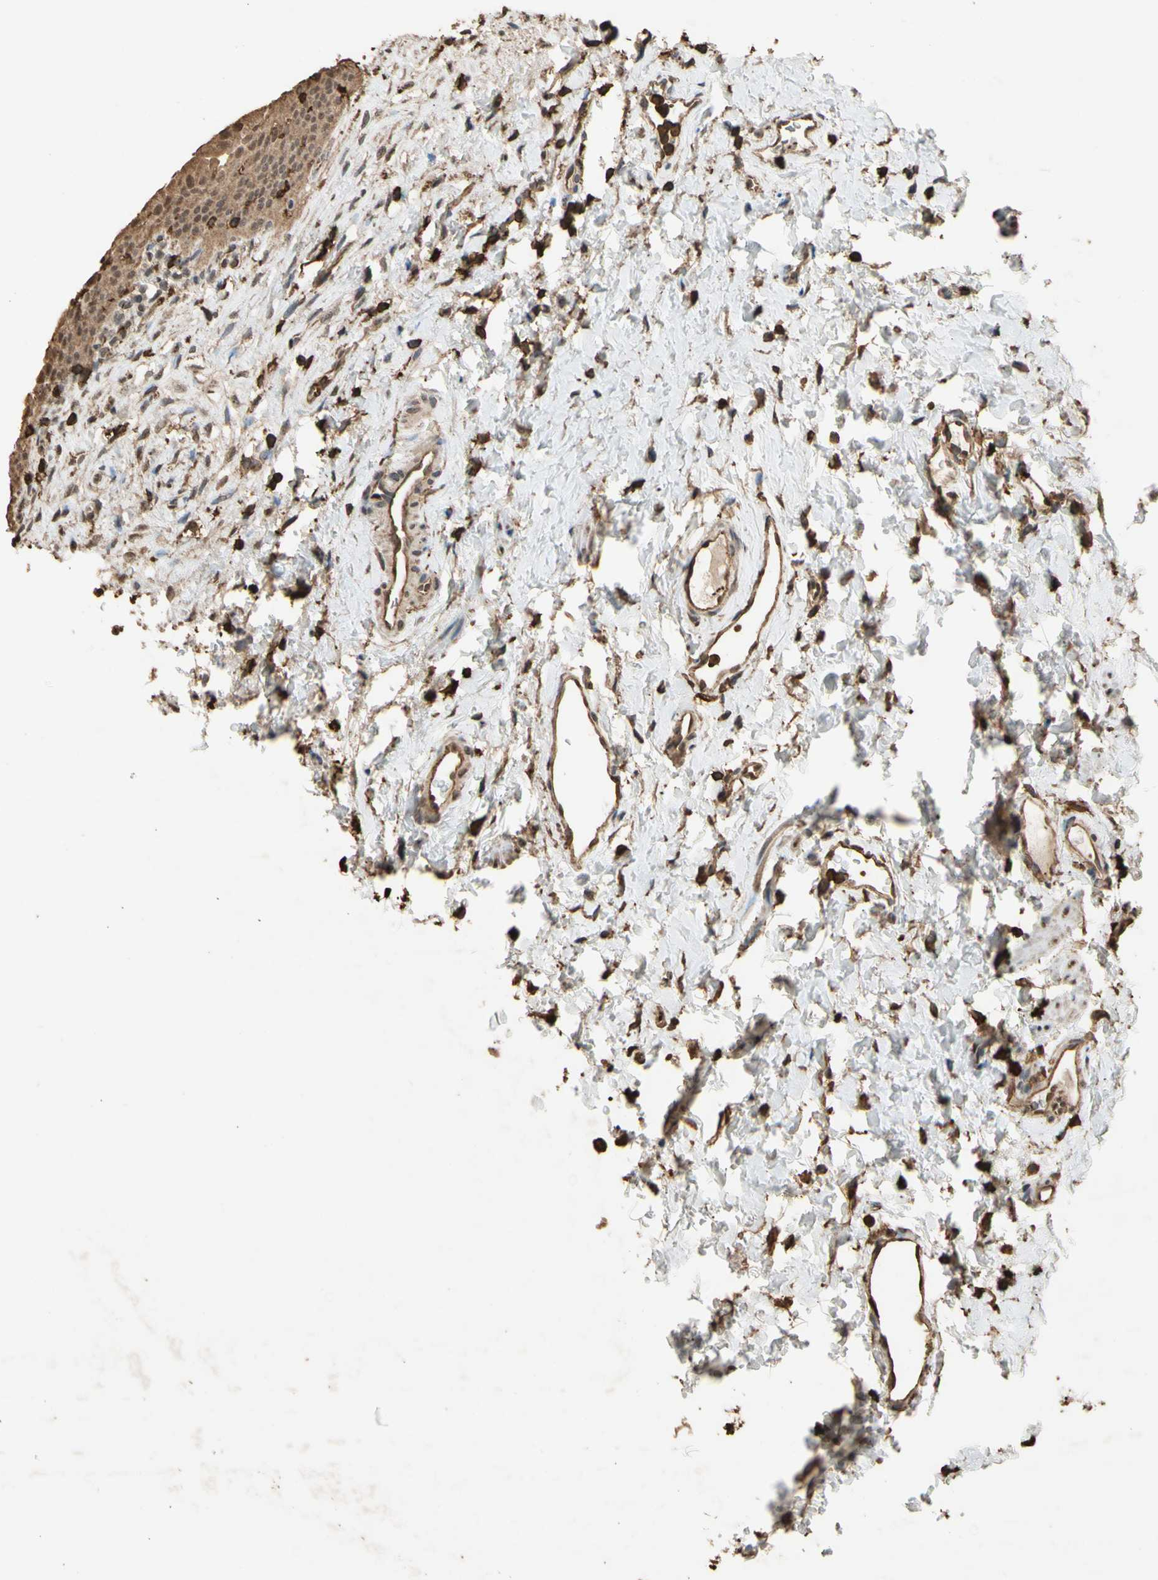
{"staining": {"intensity": "moderate", "quantity": ">75%", "location": "cytoplasmic/membranous,nuclear"}, "tissue": "urinary bladder", "cell_type": "Urothelial cells", "image_type": "normal", "snomed": [{"axis": "morphology", "description": "Normal tissue, NOS"}, {"axis": "topography", "description": "Urinary bladder"}], "caption": "Urinary bladder stained for a protein reveals moderate cytoplasmic/membranous,nuclear positivity in urothelial cells. (DAB = brown stain, brightfield microscopy at high magnification).", "gene": "TNFSF13B", "patient": {"sex": "female", "age": 79}}